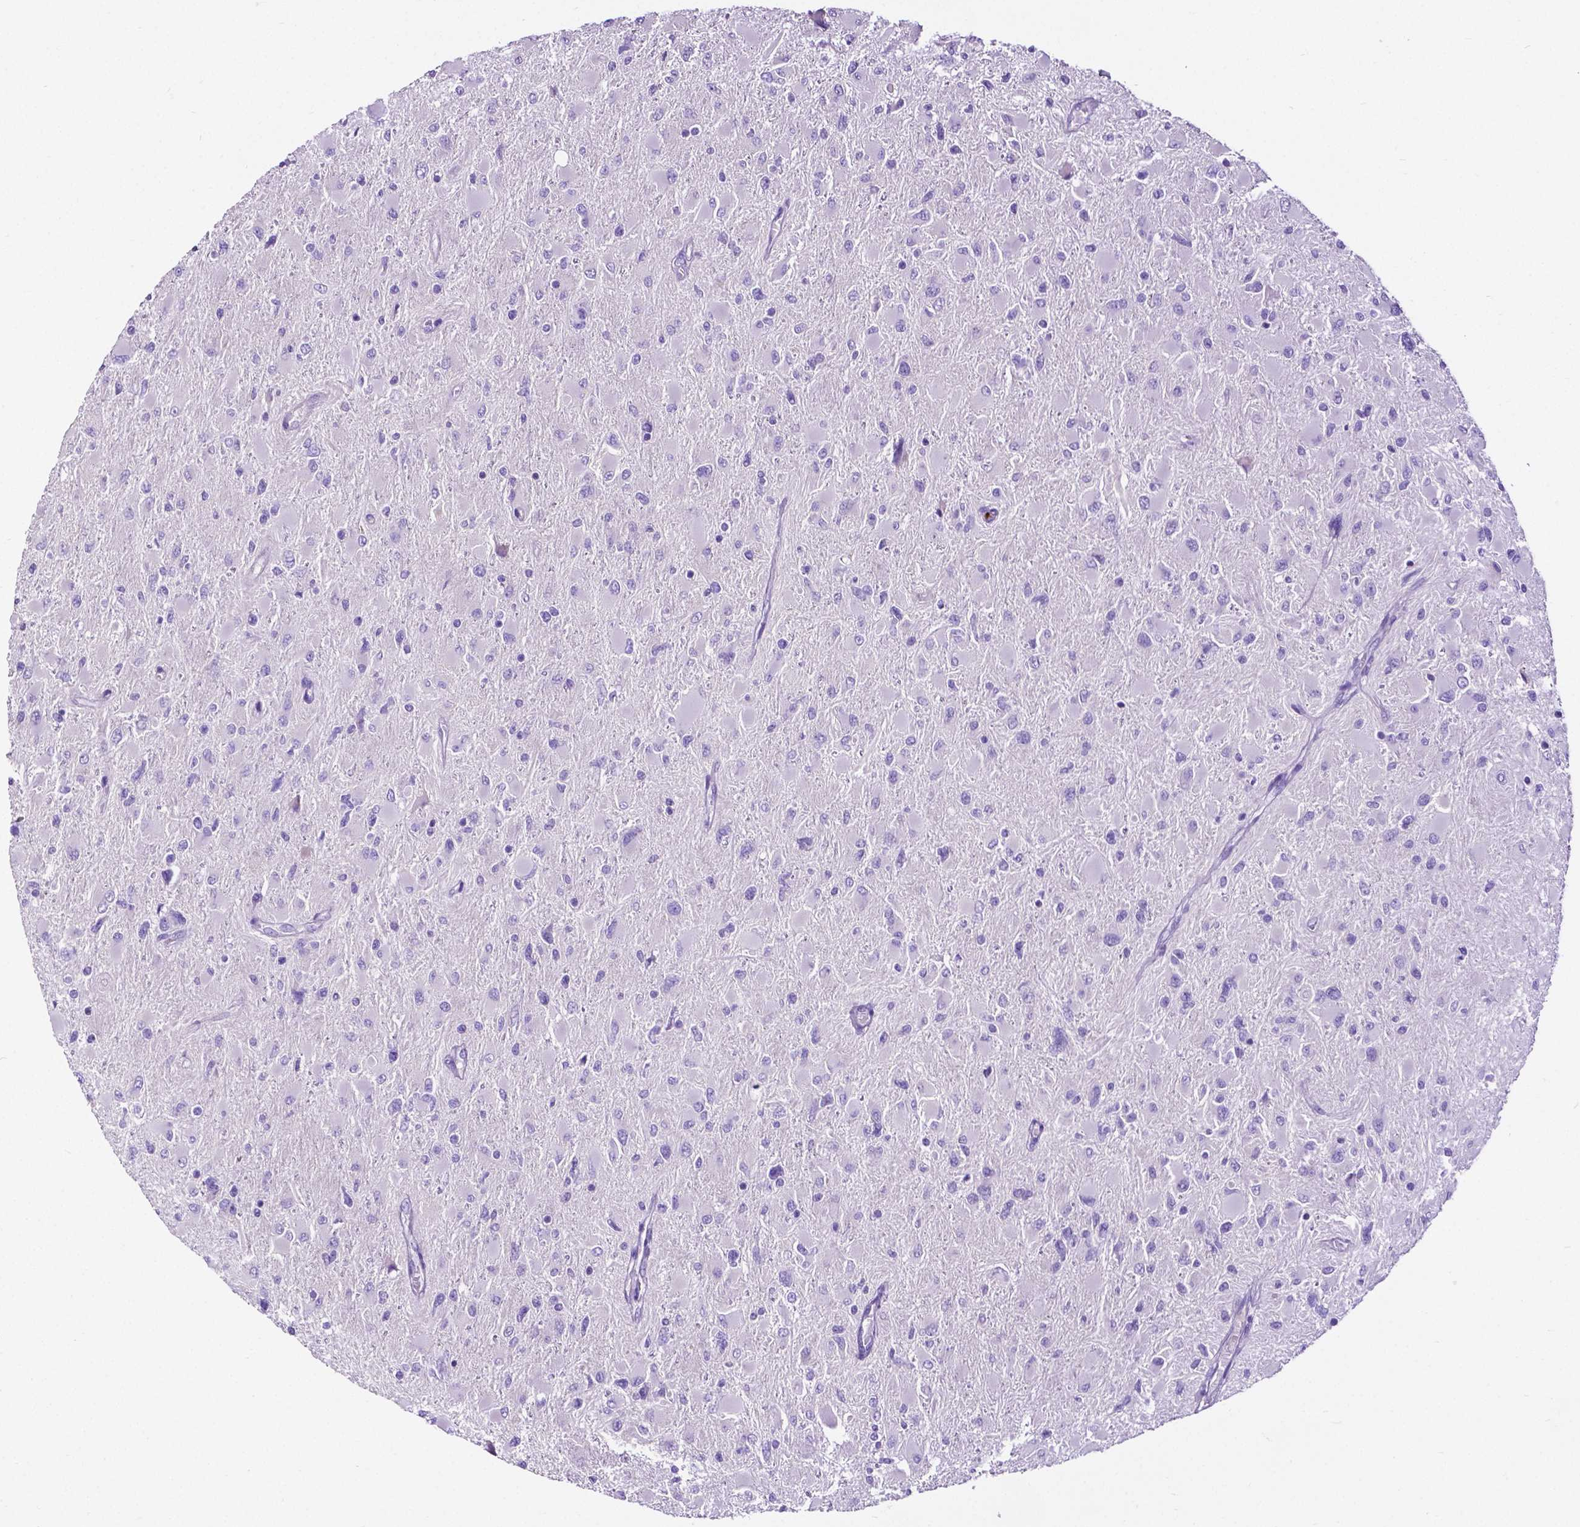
{"staining": {"intensity": "negative", "quantity": "none", "location": "none"}, "tissue": "glioma", "cell_type": "Tumor cells", "image_type": "cancer", "snomed": [{"axis": "morphology", "description": "Glioma, malignant, High grade"}, {"axis": "topography", "description": "Cerebral cortex"}], "caption": "Immunohistochemical staining of glioma displays no significant staining in tumor cells.", "gene": "MMP9", "patient": {"sex": "female", "age": 36}}